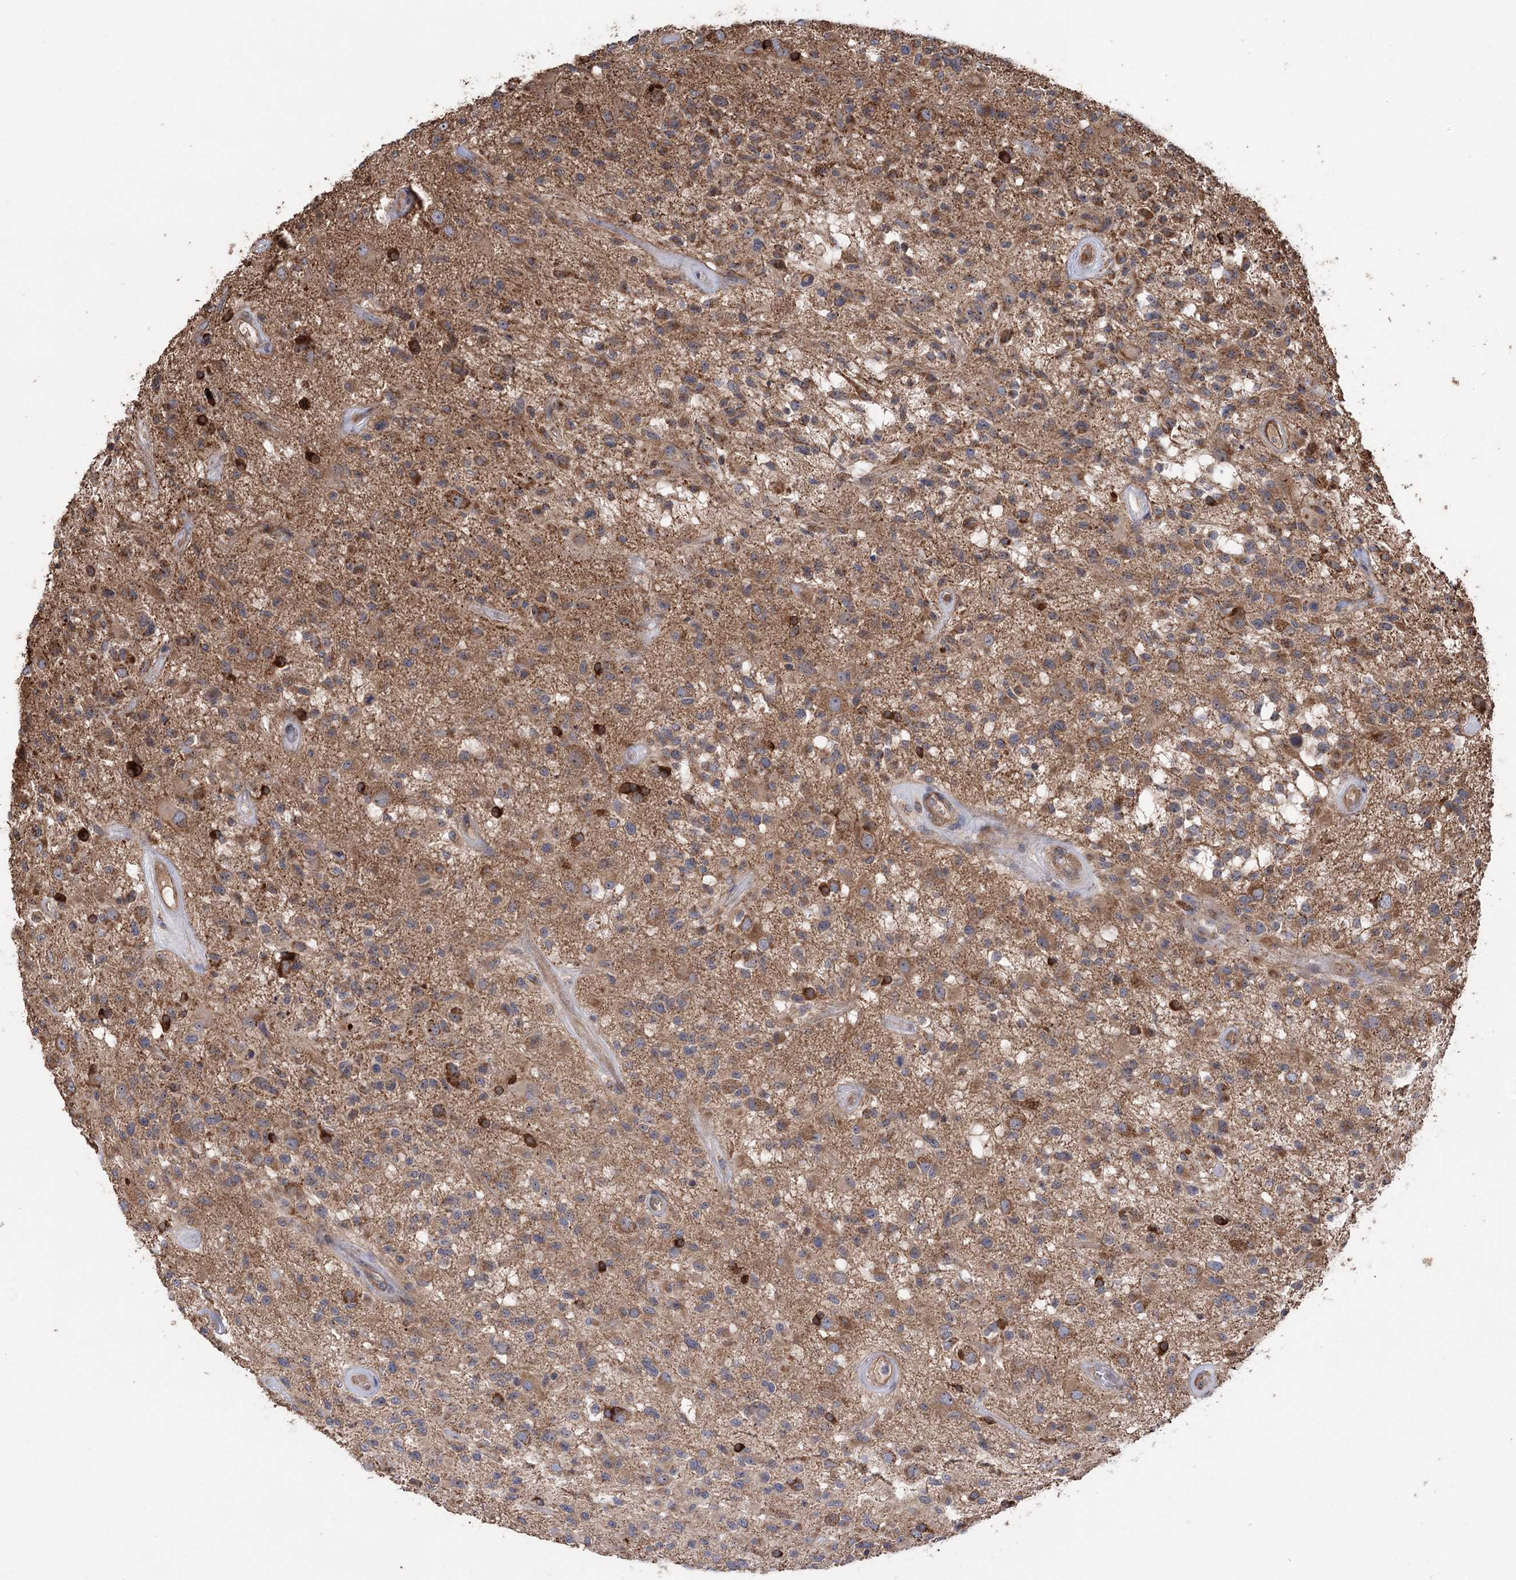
{"staining": {"intensity": "moderate", "quantity": ">75%", "location": "cytoplasmic/membranous"}, "tissue": "glioma", "cell_type": "Tumor cells", "image_type": "cancer", "snomed": [{"axis": "morphology", "description": "Glioma, malignant, High grade"}, {"axis": "morphology", "description": "Glioblastoma, NOS"}, {"axis": "topography", "description": "Brain"}], "caption": "The photomicrograph displays a brown stain indicating the presence of a protein in the cytoplasmic/membranous of tumor cells in malignant high-grade glioma.", "gene": "RWDD4", "patient": {"sex": "male", "age": 60}}